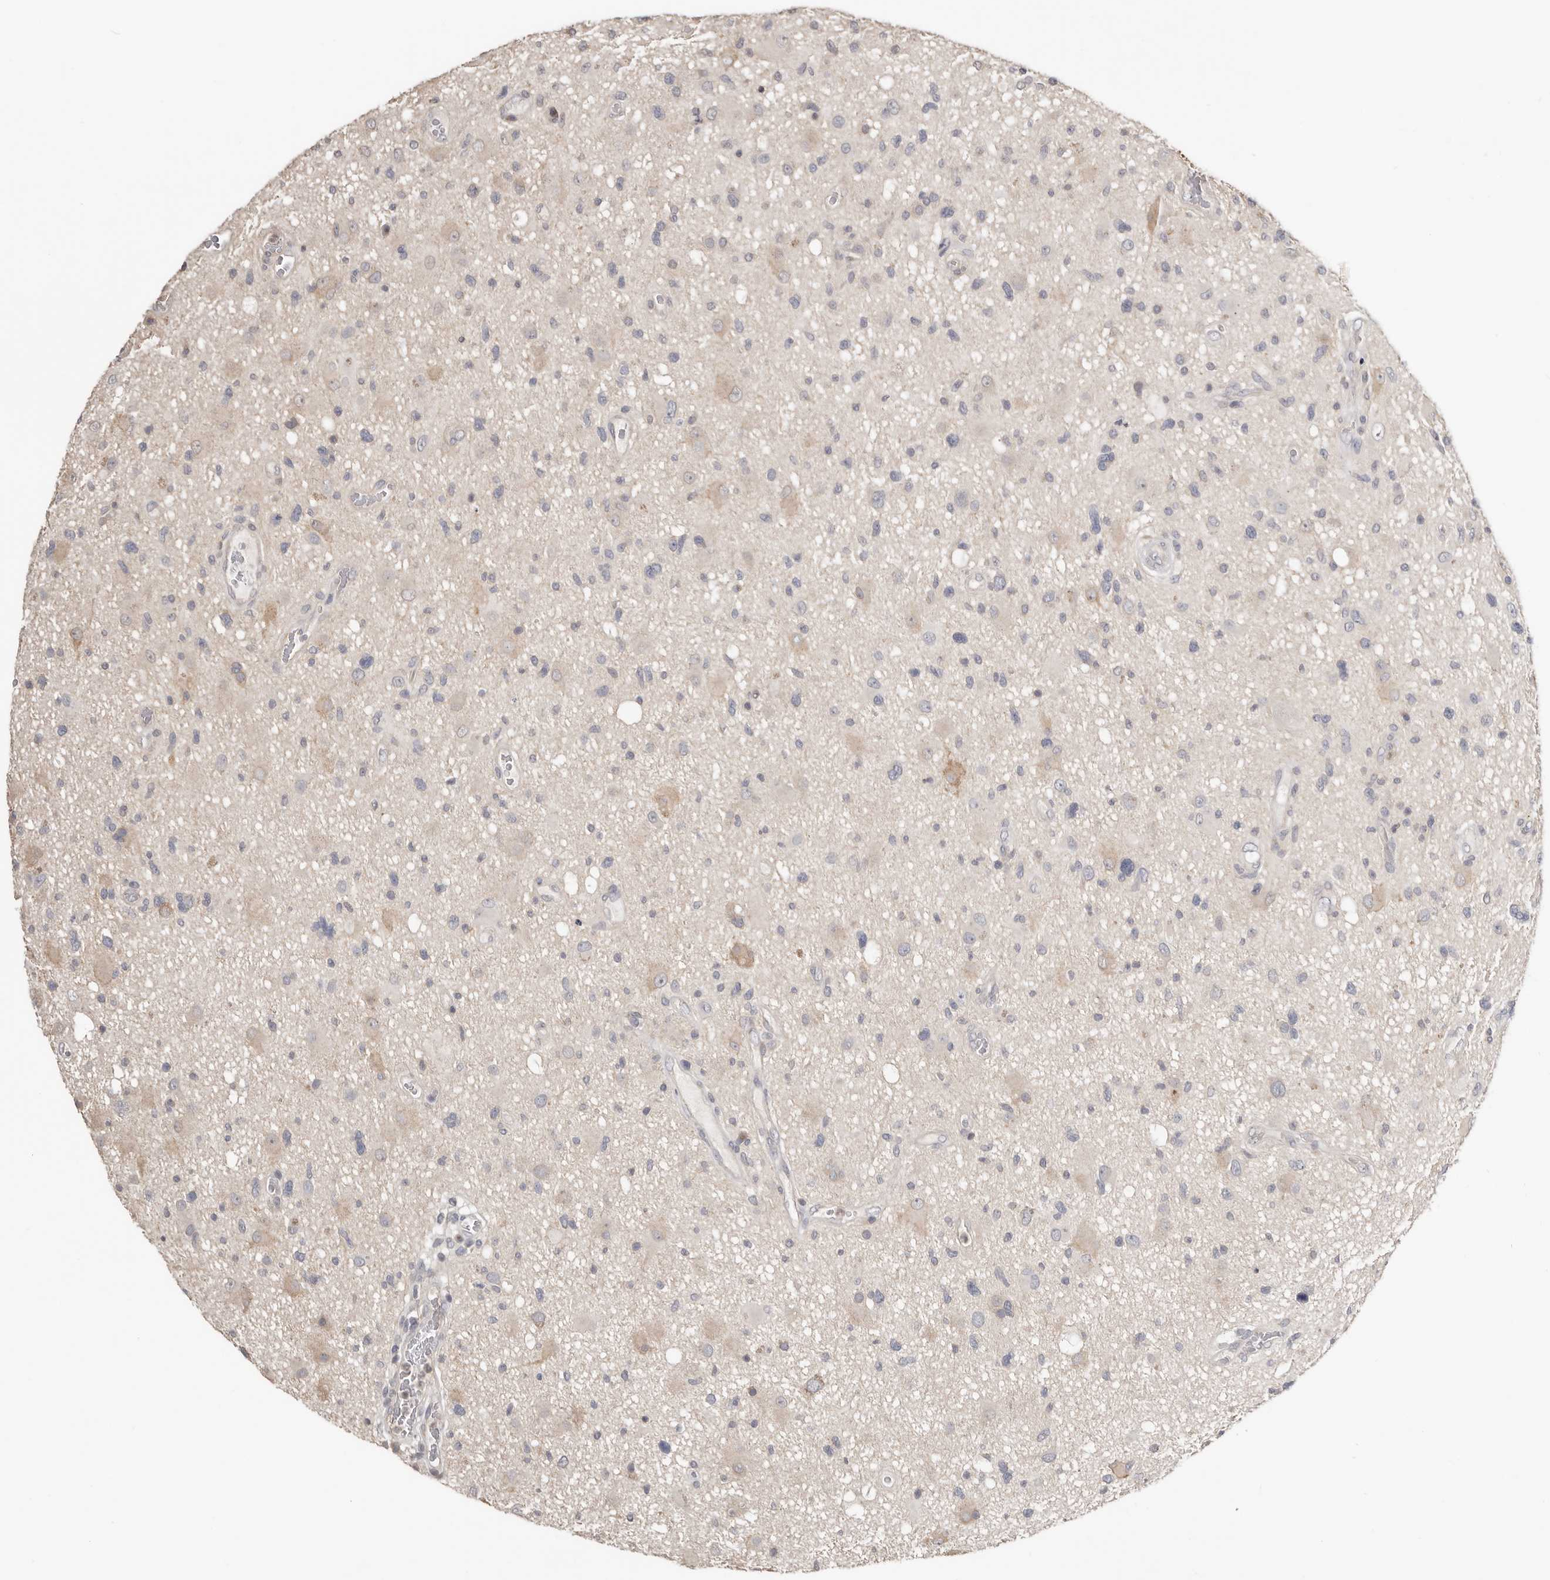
{"staining": {"intensity": "weak", "quantity": "<25%", "location": "cytoplasmic/membranous"}, "tissue": "glioma", "cell_type": "Tumor cells", "image_type": "cancer", "snomed": [{"axis": "morphology", "description": "Glioma, malignant, High grade"}, {"axis": "topography", "description": "Brain"}], "caption": "IHC image of malignant glioma (high-grade) stained for a protein (brown), which shows no expression in tumor cells. (DAB IHC with hematoxylin counter stain).", "gene": "S100A14", "patient": {"sex": "male", "age": 33}}